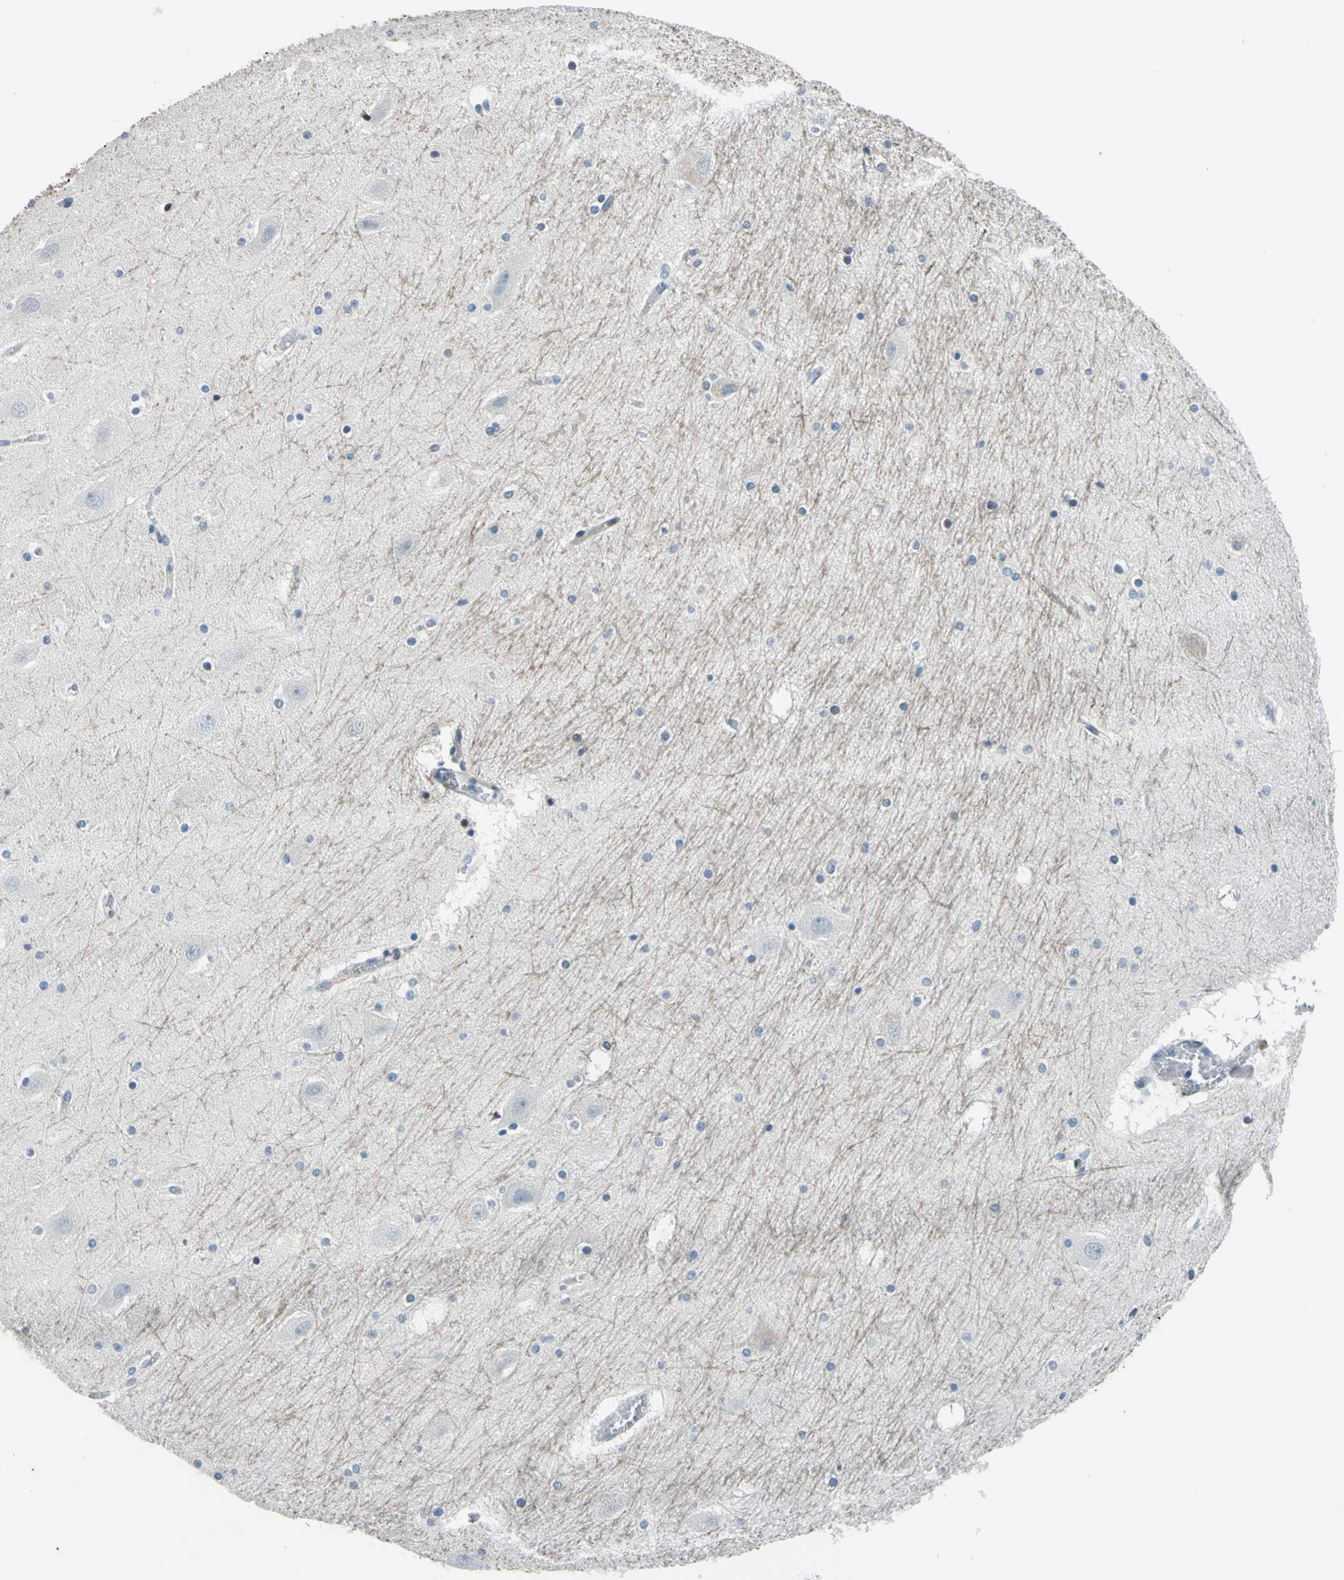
{"staining": {"intensity": "negative", "quantity": "none", "location": "none"}, "tissue": "hippocampus", "cell_type": "Glial cells", "image_type": "normal", "snomed": [{"axis": "morphology", "description": "Normal tissue, NOS"}, {"axis": "topography", "description": "Hippocampus"}], "caption": "There is no significant expression in glial cells of hippocampus. Brightfield microscopy of immunohistochemistry (IHC) stained with DAB (brown) and hematoxylin (blue), captured at high magnification.", "gene": "CDC42EP1", "patient": {"sex": "male", "age": 45}}